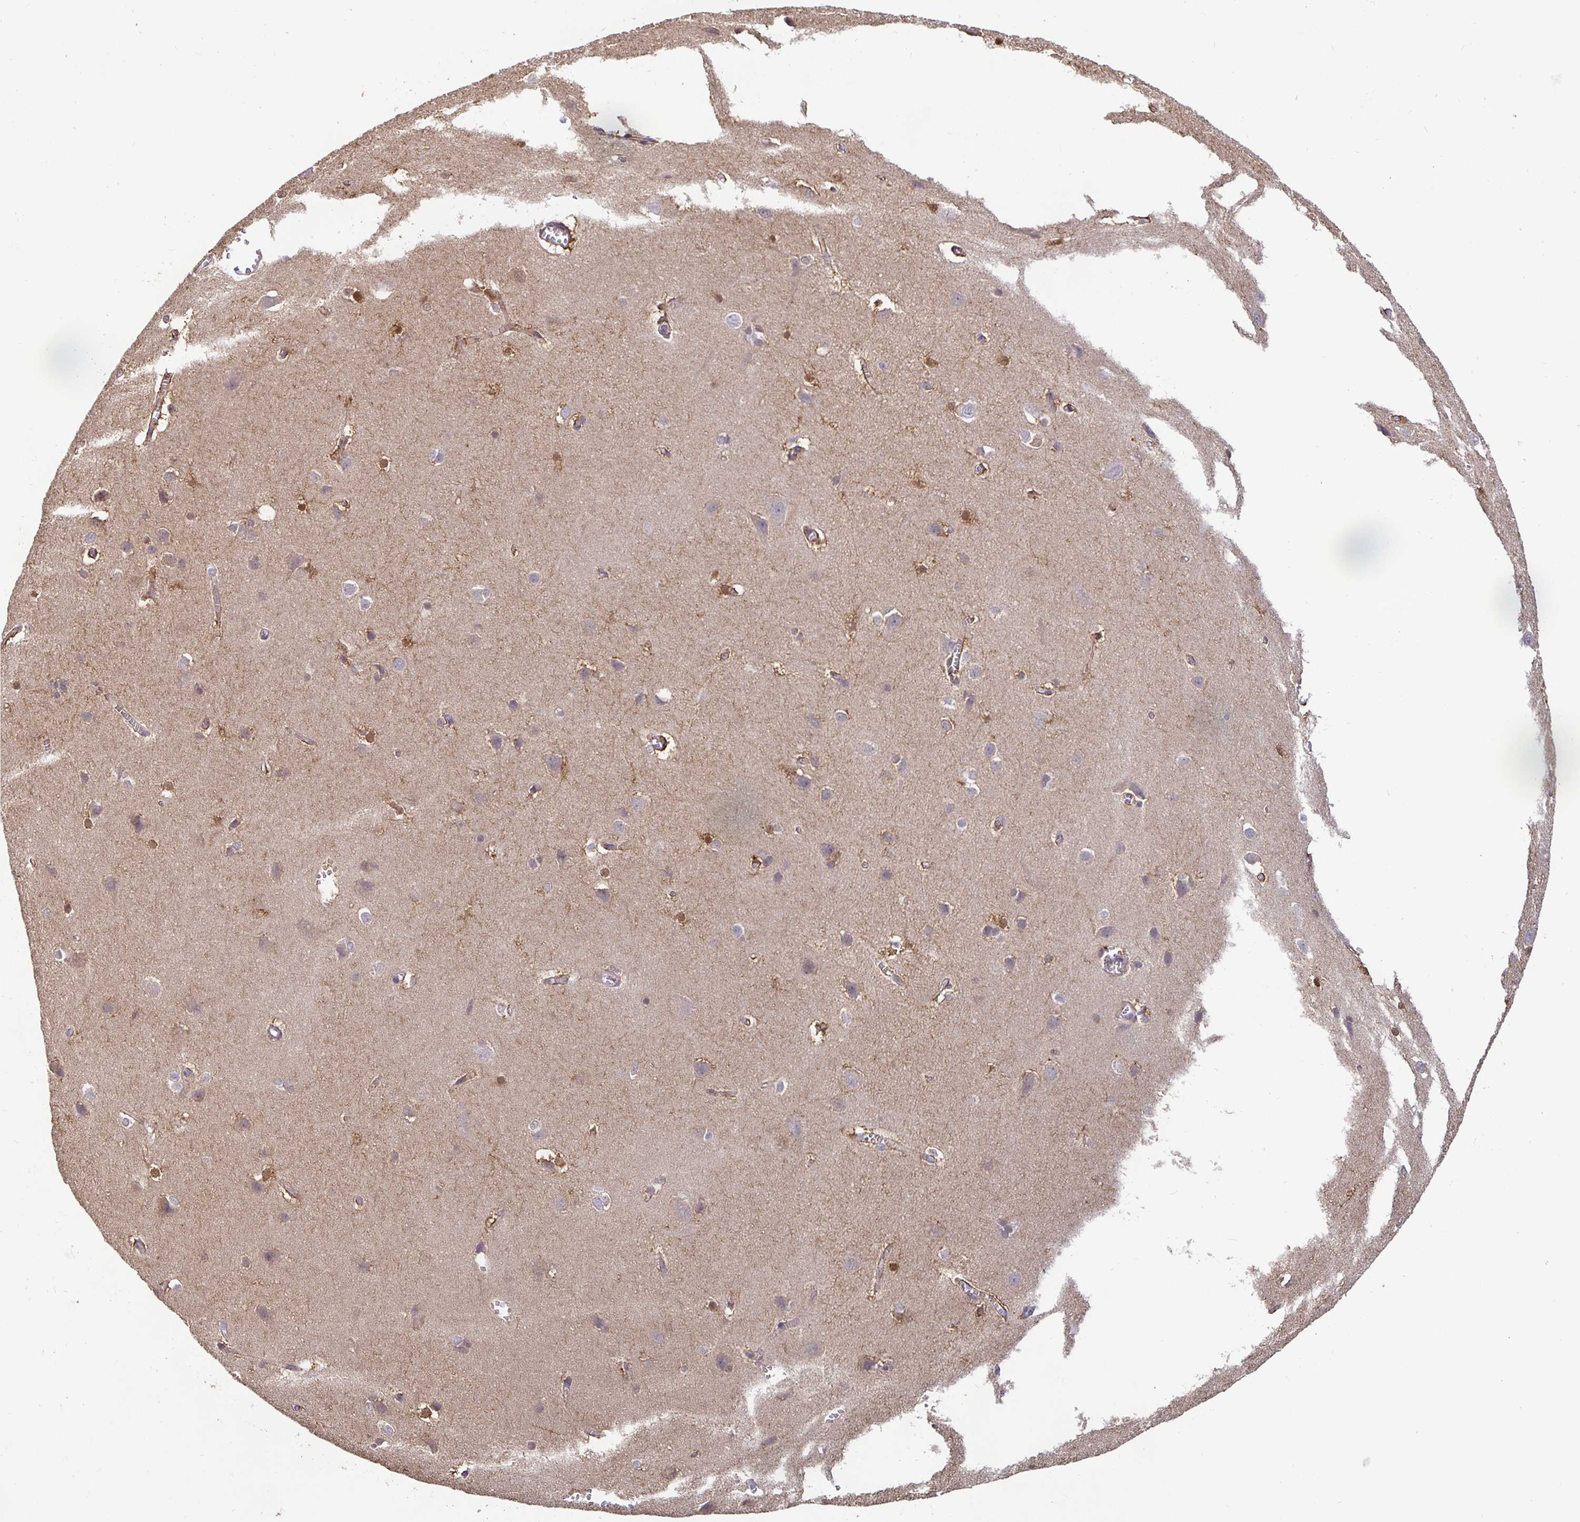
{"staining": {"intensity": "moderate", "quantity": "<25%", "location": "cytoplasmic/membranous"}, "tissue": "cerebral cortex", "cell_type": "Endothelial cells", "image_type": "normal", "snomed": [{"axis": "morphology", "description": "Normal tissue, NOS"}, {"axis": "topography", "description": "Cerebral cortex"}], "caption": "DAB (3,3'-diaminobenzidine) immunohistochemical staining of normal cerebral cortex exhibits moderate cytoplasmic/membranous protein staining in approximately <25% of endothelial cells. (brown staining indicates protein expression, while blue staining denotes nuclei).", "gene": "SHISA4", "patient": {"sex": "male", "age": 37}}